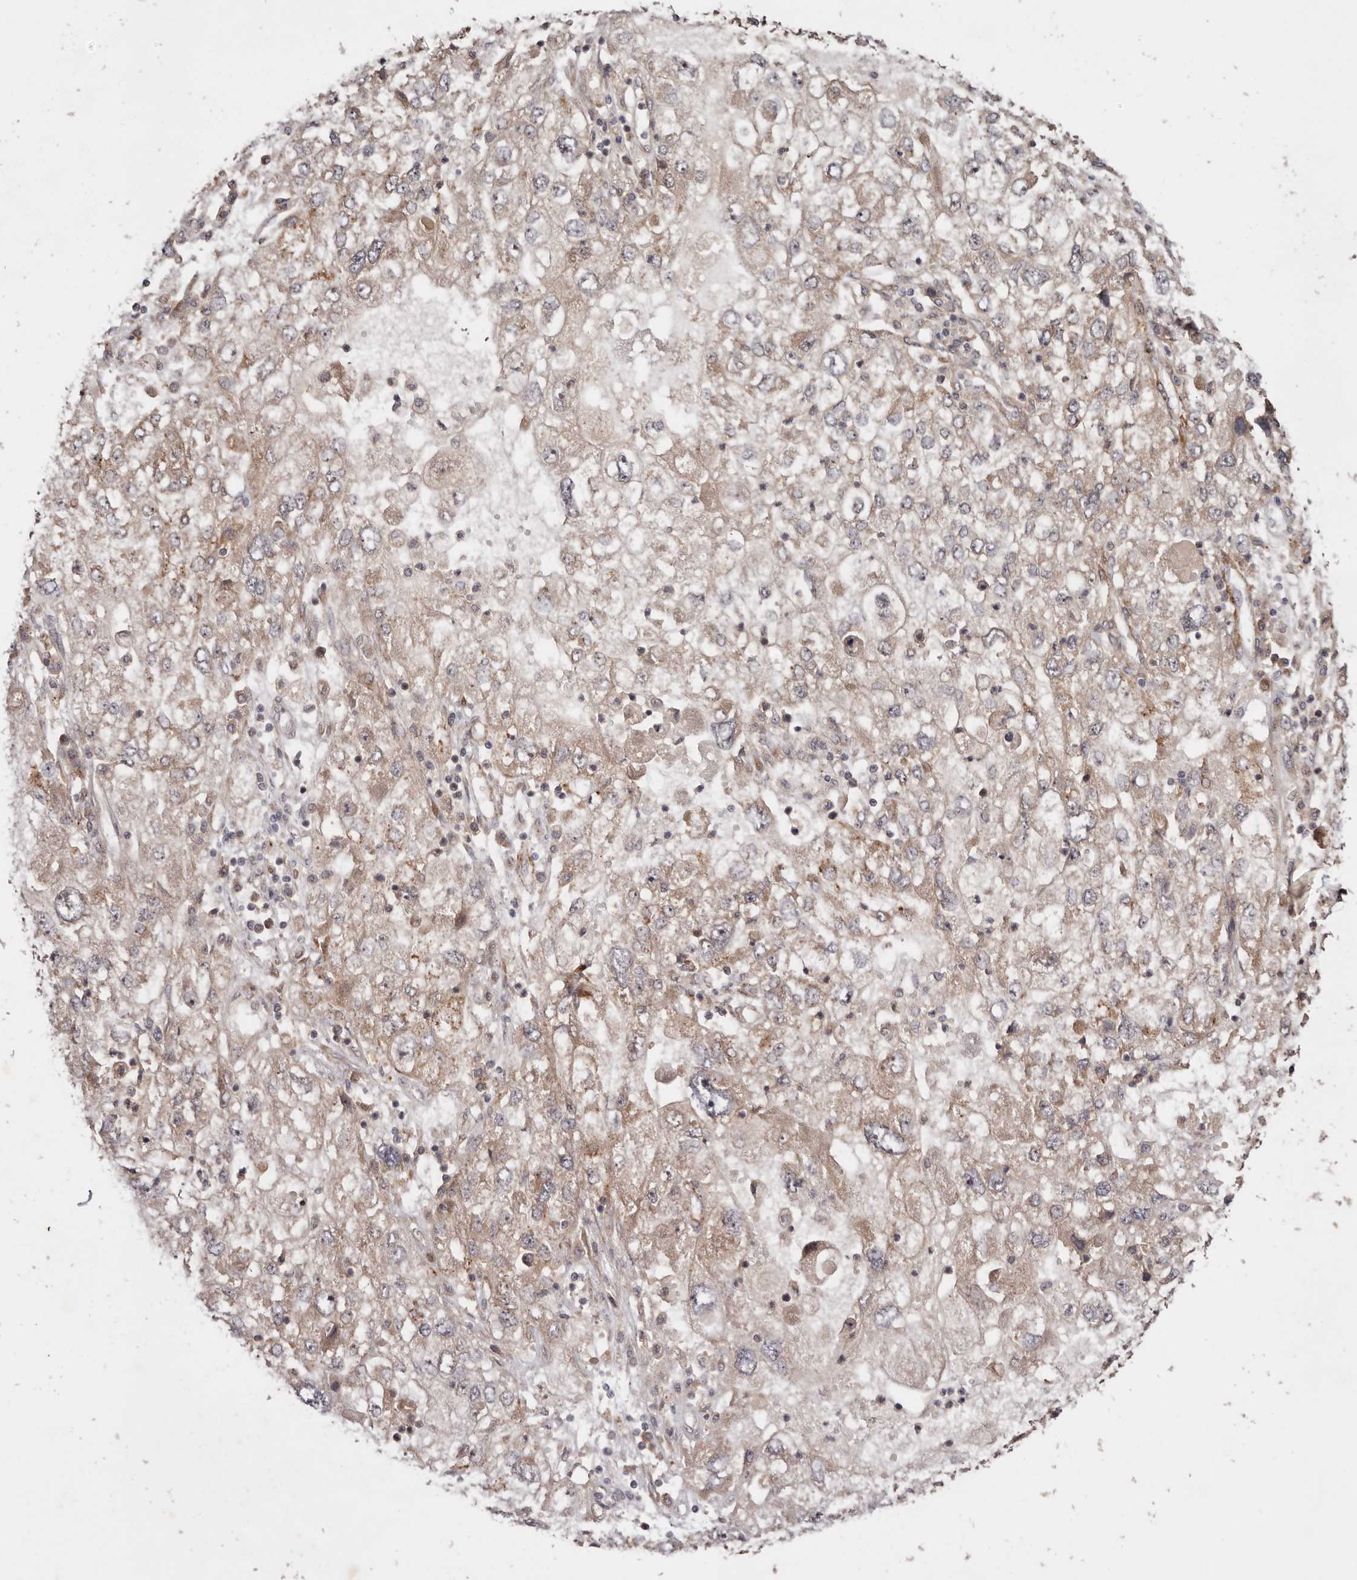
{"staining": {"intensity": "moderate", "quantity": ">75%", "location": "cytoplasmic/membranous"}, "tissue": "endometrial cancer", "cell_type": "Tumor cells", "image_type": "cancer", "snomed": [{"axis": "morphology", "description": "Adenocarcinoma, NOS"}, {"axis": "topography", "description": "Endometrium"}], "caption": "Protein expression analysis of endometrial cancer reveals moderate cytoplasmic/membranous staining in approximately >75% of tumor cells.", "gene": "MICAL2", "patient": {"sex": "female", "age": 49}}